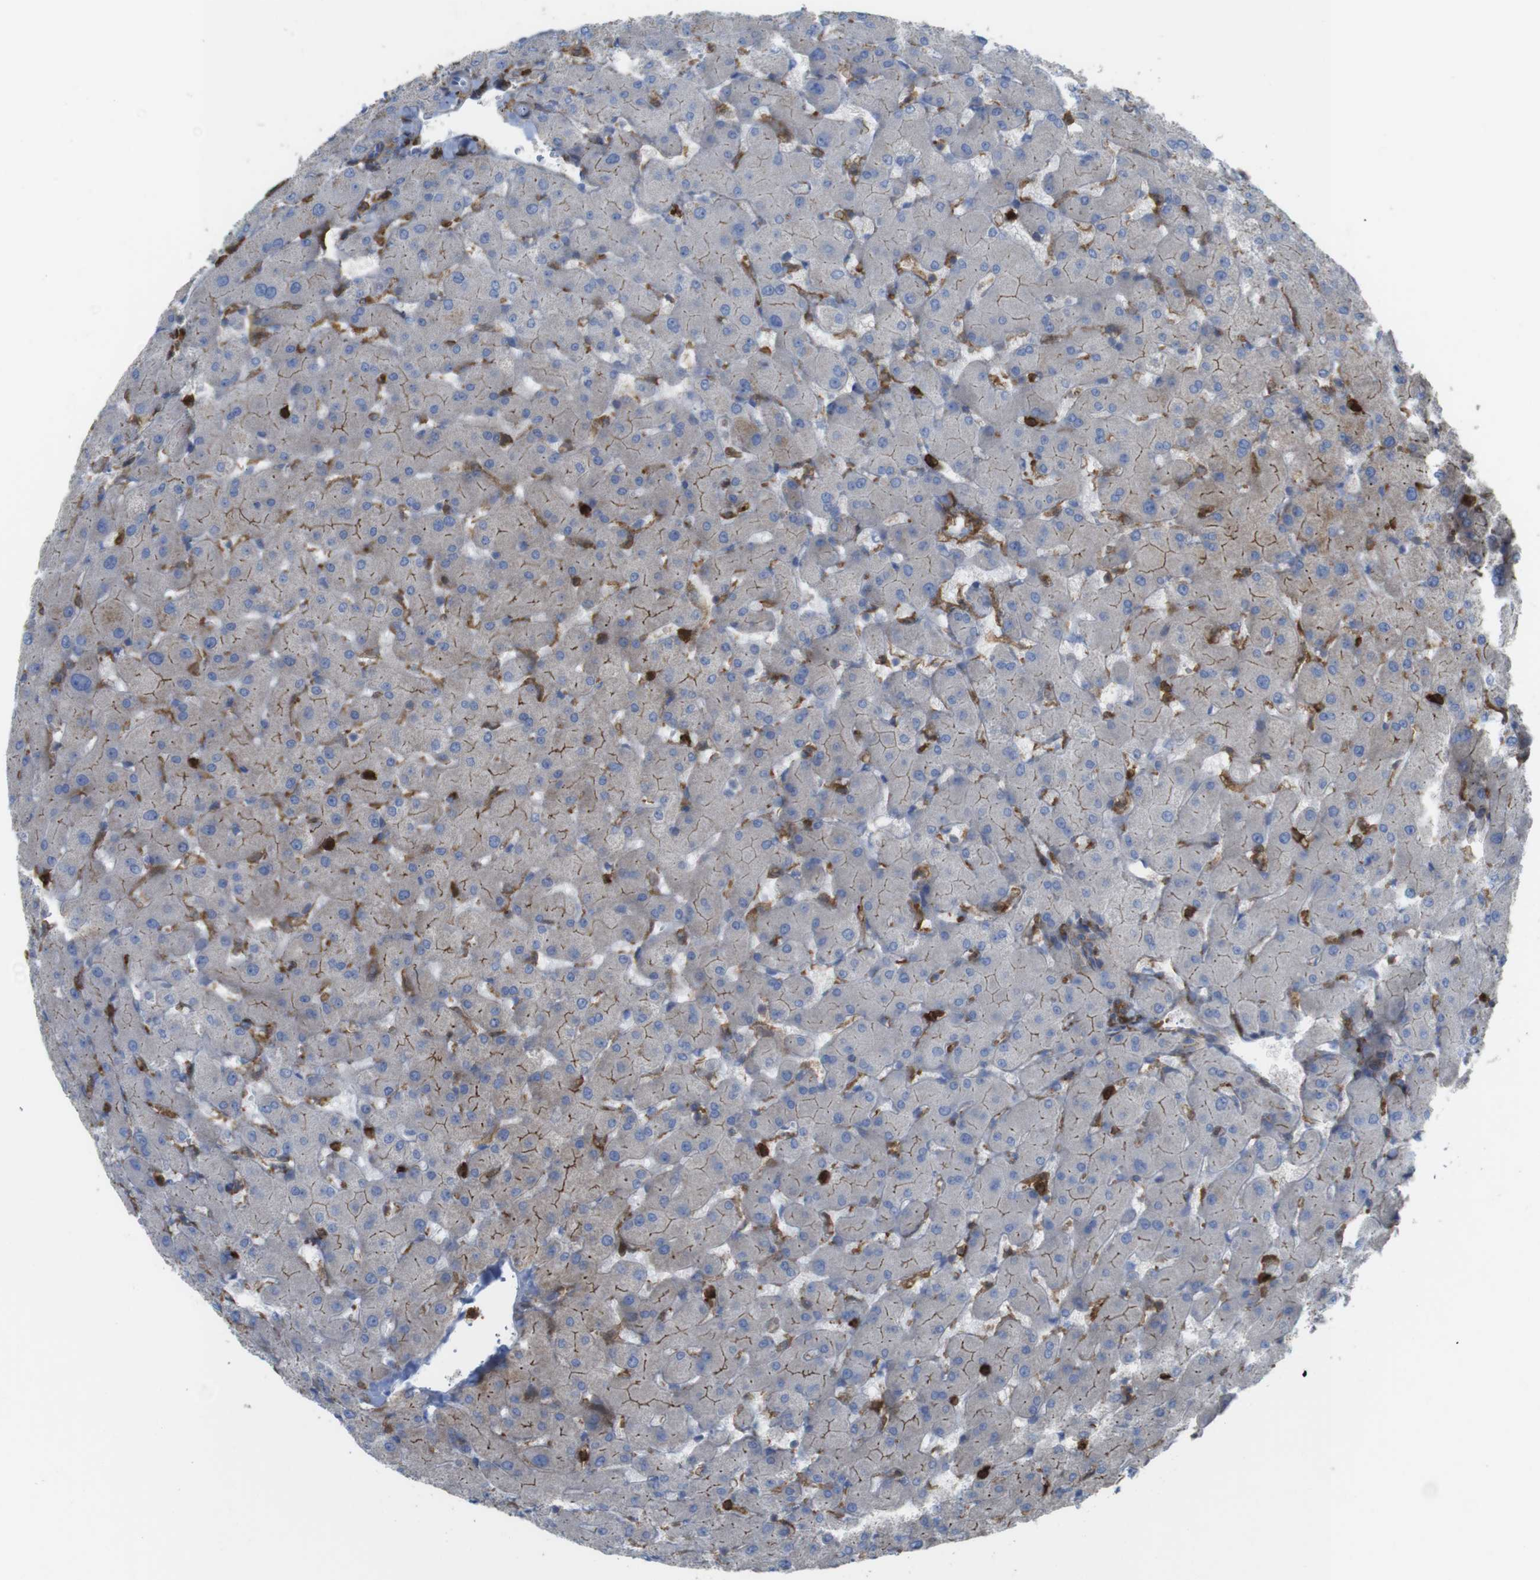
{"staining": {"intensity": "weak", "quantity": ">75%", "location": "cytoplasmic/membranous"}, "tissue": "liver", "cell_type": "Cholangiocytes", "image_type": "normal", "snomed": [{"axis": "morphology", "description": "Normal tissue, NOS"}, {"axis": "topography", "description": "Liver"}], "caption": "Immunohistochemistry (IHC) staining of benign liver, which demonstrates low levels of weak cytoplasmic/membranous positivity in approximately >75% of cholangiocytes indicating weak cytoplasmic/membranous protein expression. The staining was performed using DAB (3,3'-diaminobenzidine) (brown) for protein detection and nuclei were counterstained in hematoxylin (blue).", "gene": "PRKCD", "patient": {"sex": "female", "age": 63}}